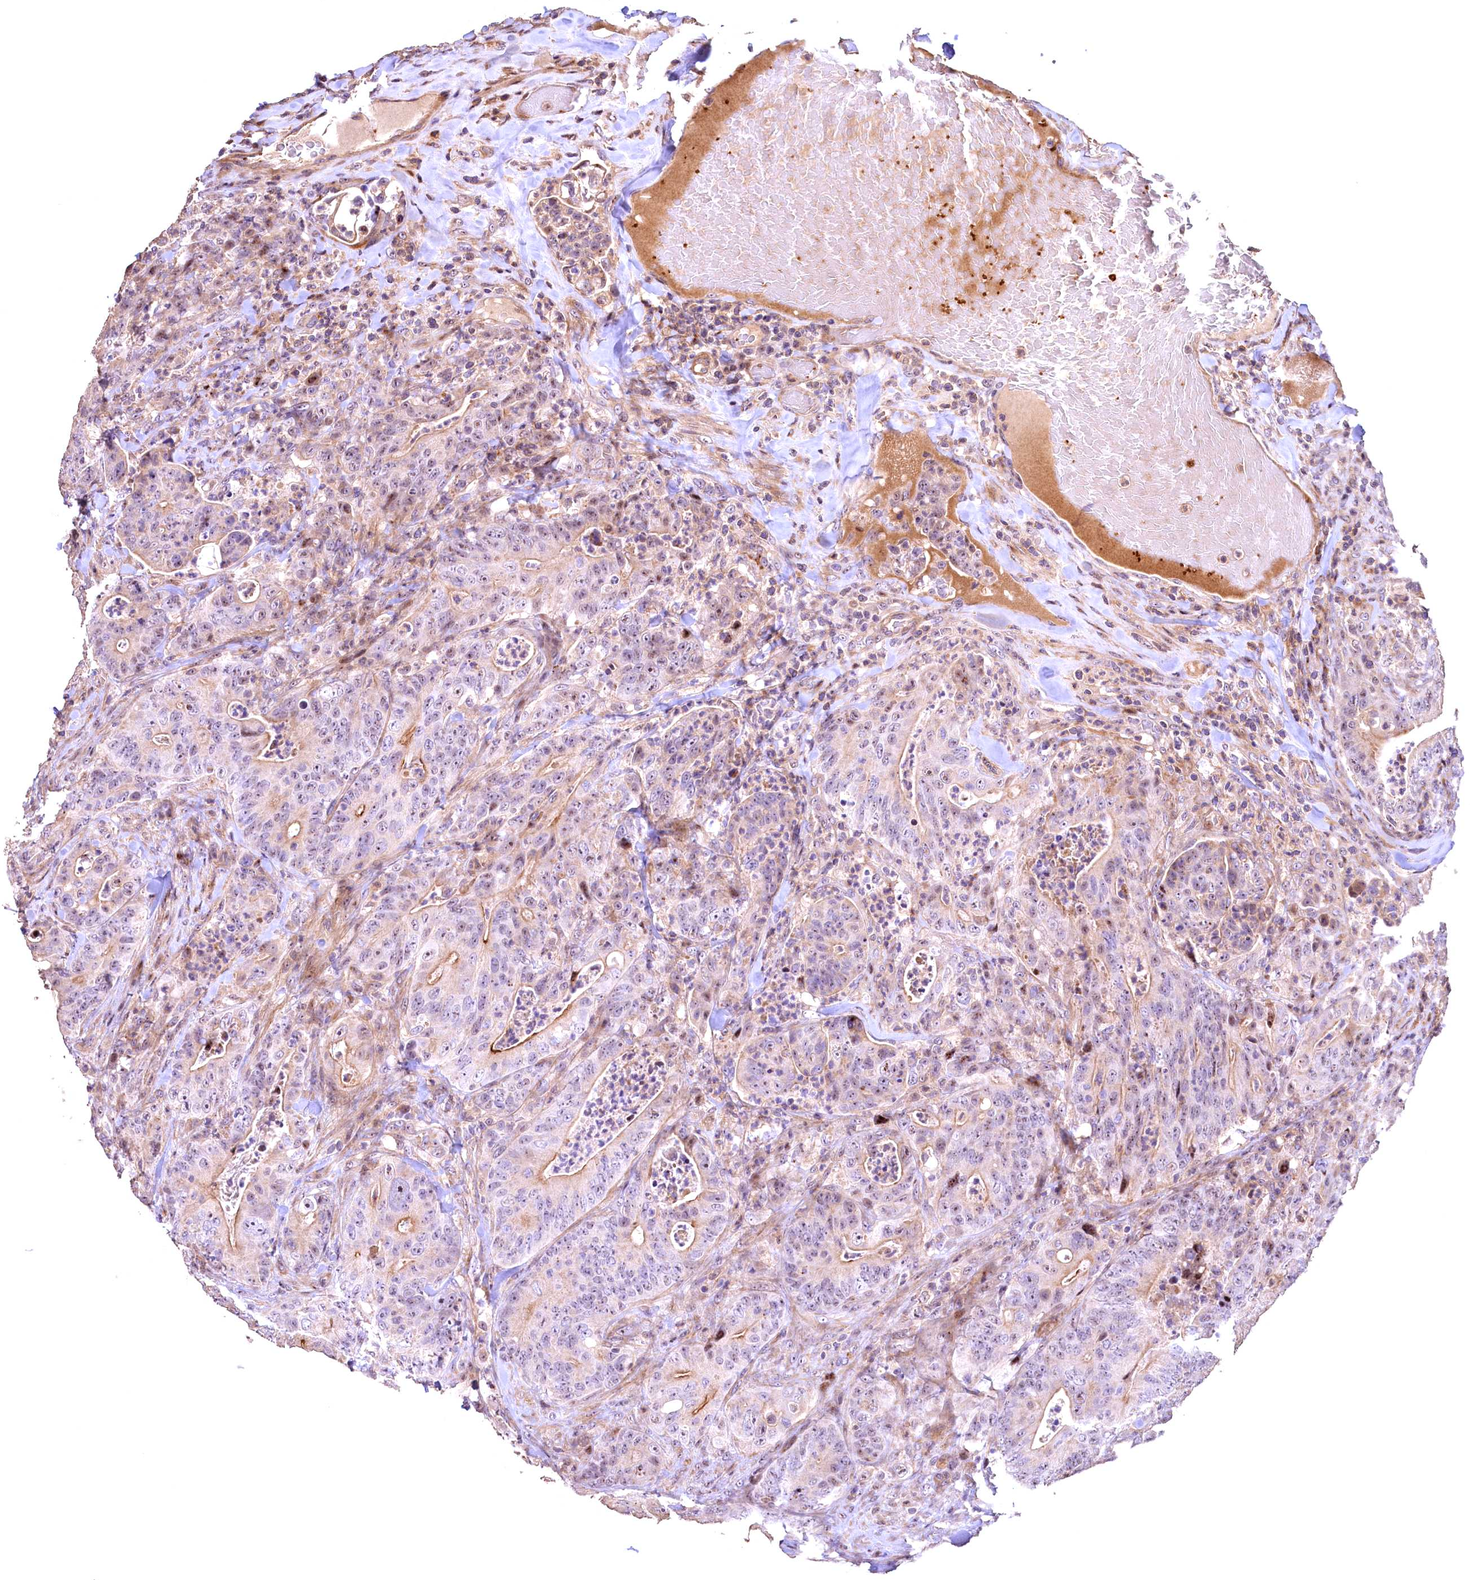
{"staining": {"intensity": "weak", "quantity": "<25%", "location": "cytoplasmic/membranous,nuclear"}, "tissue": "colorectal cancer", "cell_type": "Tumor cells", "image_type": "cancer", "snomed": [{"axis": "morphology", "description": "Normal tissue, NOS"}, {"axis": "topography", "description": "Colon"}], "caption": "The photomicrograph shows no staining of tumor cells in colorectal cancer.", "gene": "FUZ", "patient": {"sex": "female", "age": 82}}